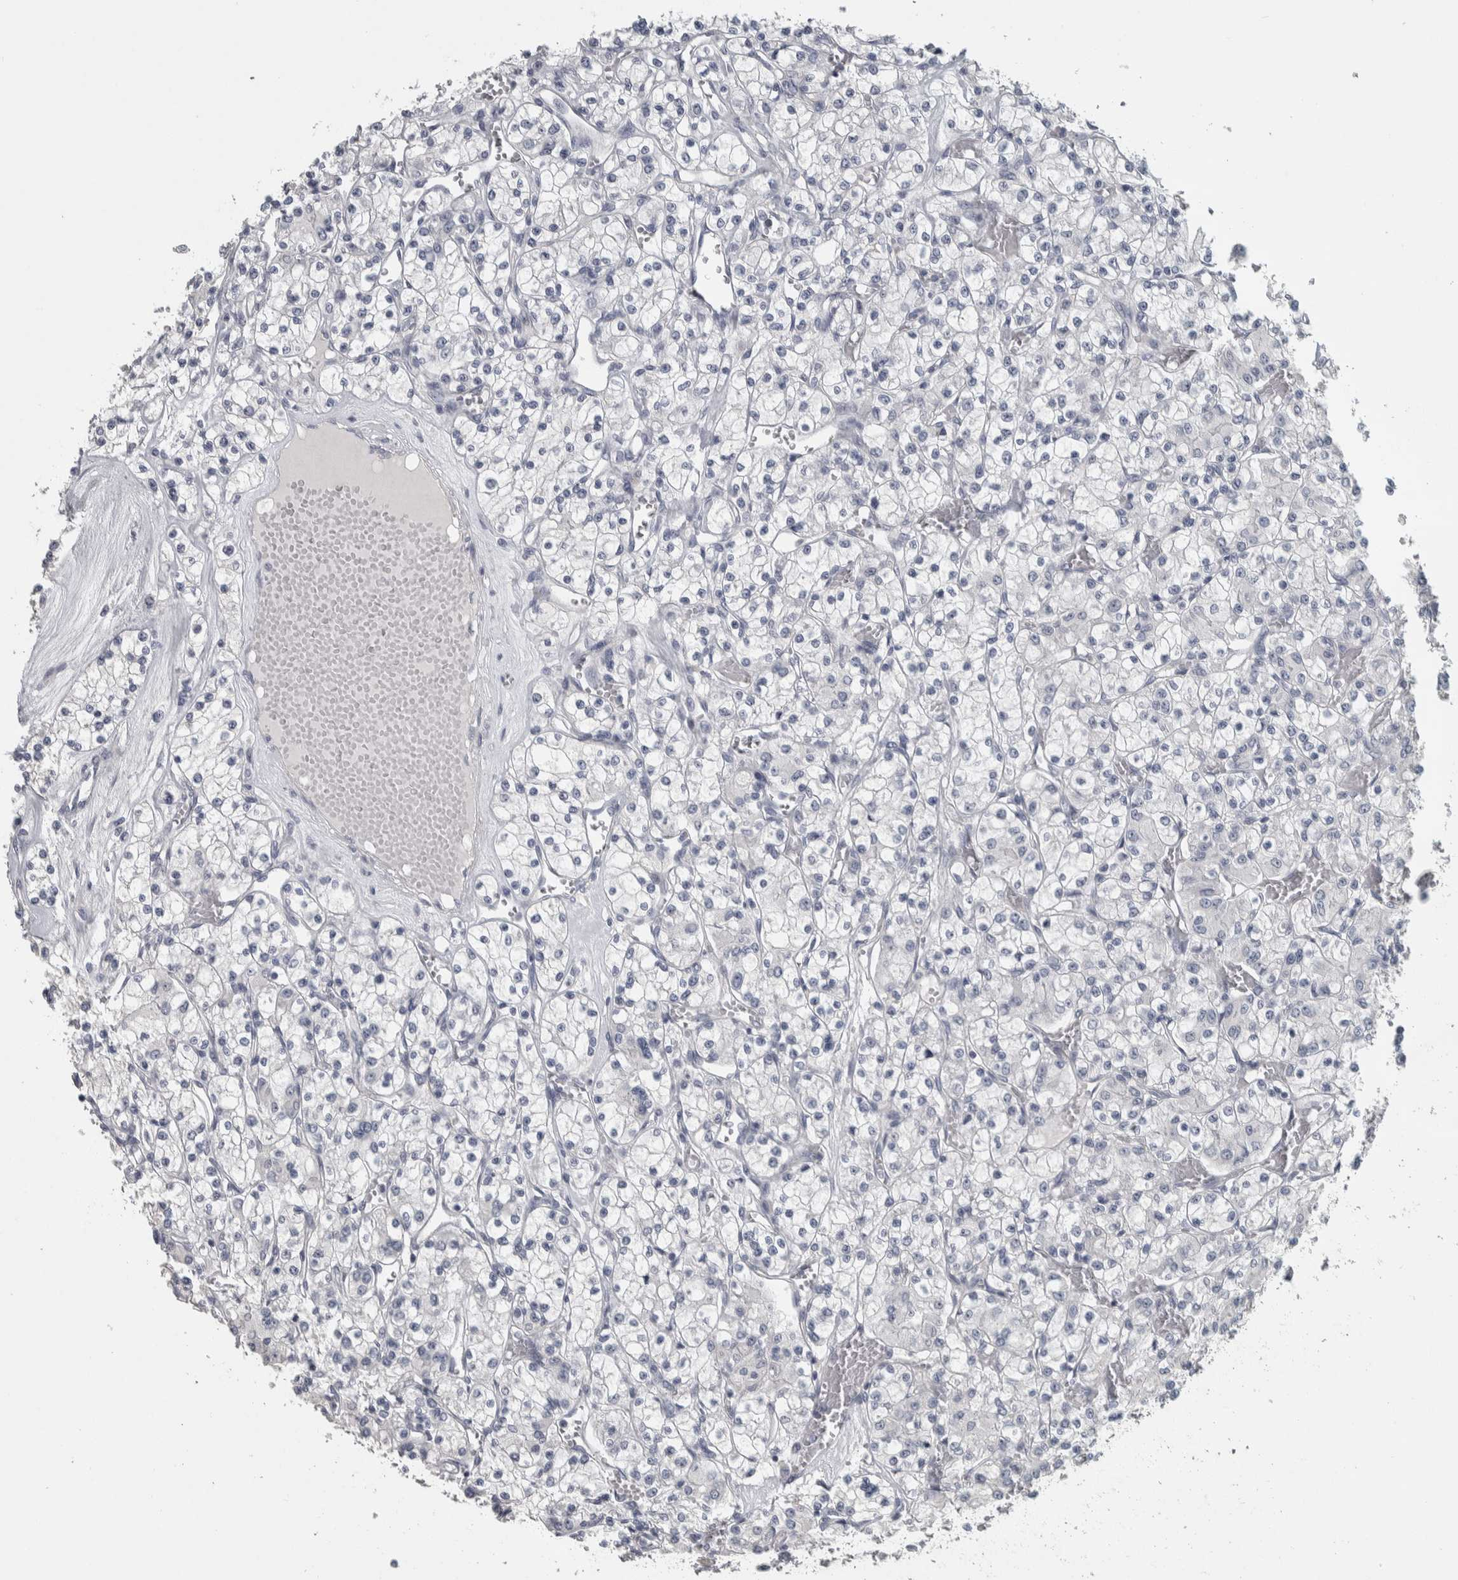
{"staining": {"intensity": "negative", "quantity": "none", "location": "none"}, "tissue": "renal cancer", "cell_type": "Tumor cells", "image_type": "cancer", "snomed": [{"axis": "morphology", "description": "Adenocarcinoma, NOS"}, {"axis": "topography", "description": "Kidney"}], "caption": "There is no significant expression in tumor cells of renal cancer (adenocarcinoma).", "gene": "DCAF10", "patient": {"sex": "female", "age": 59}}